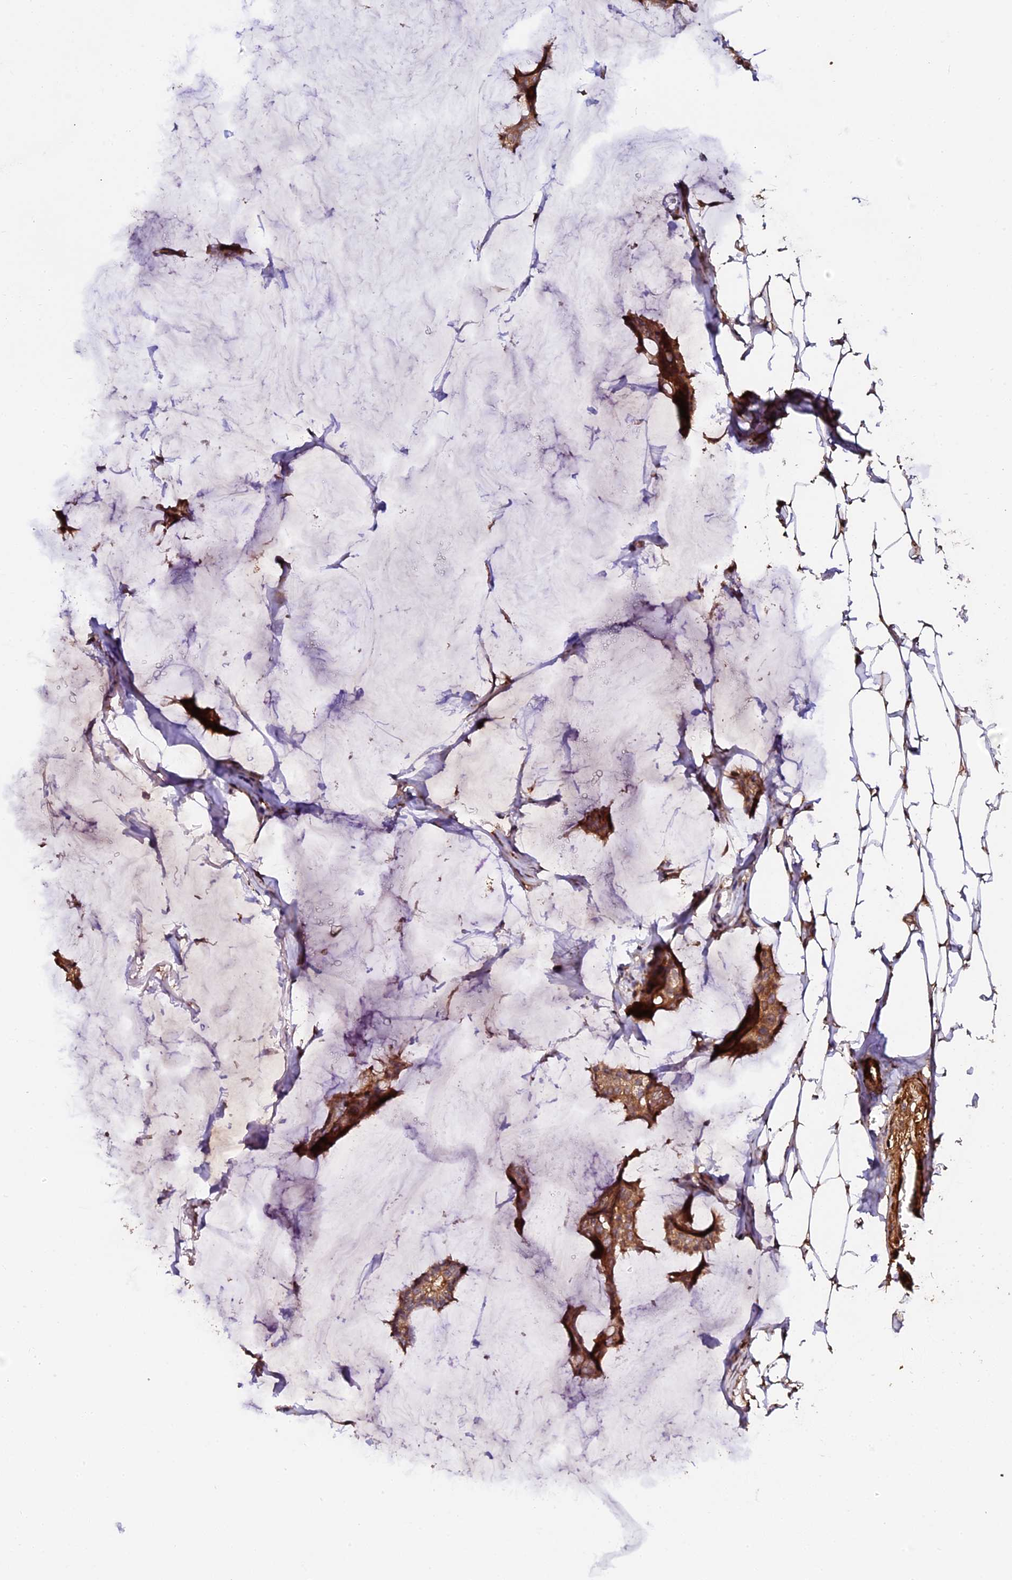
{"staining": {"intensity": "moderate", "quantity": ">75%", "location": "cytoplasmic/membranous"}, "tissue": "breast cancer", "cell_type": "Tumor cells", "image_type": "cancer", "snomed": [{"axis": "morphology", "description": "Duct carcinoma"}, {"axis": "topography", "description": "Breast"}], "caption": "There is medium levels of moderate cytoplasmic/membranous staining in tumor cells of breast infiltrating ductal carcinoma, as demonstrated by immunohistochemical staining (brown color).", "gene": "TDO2", "patient": {"sex": "female", "age": 93}}